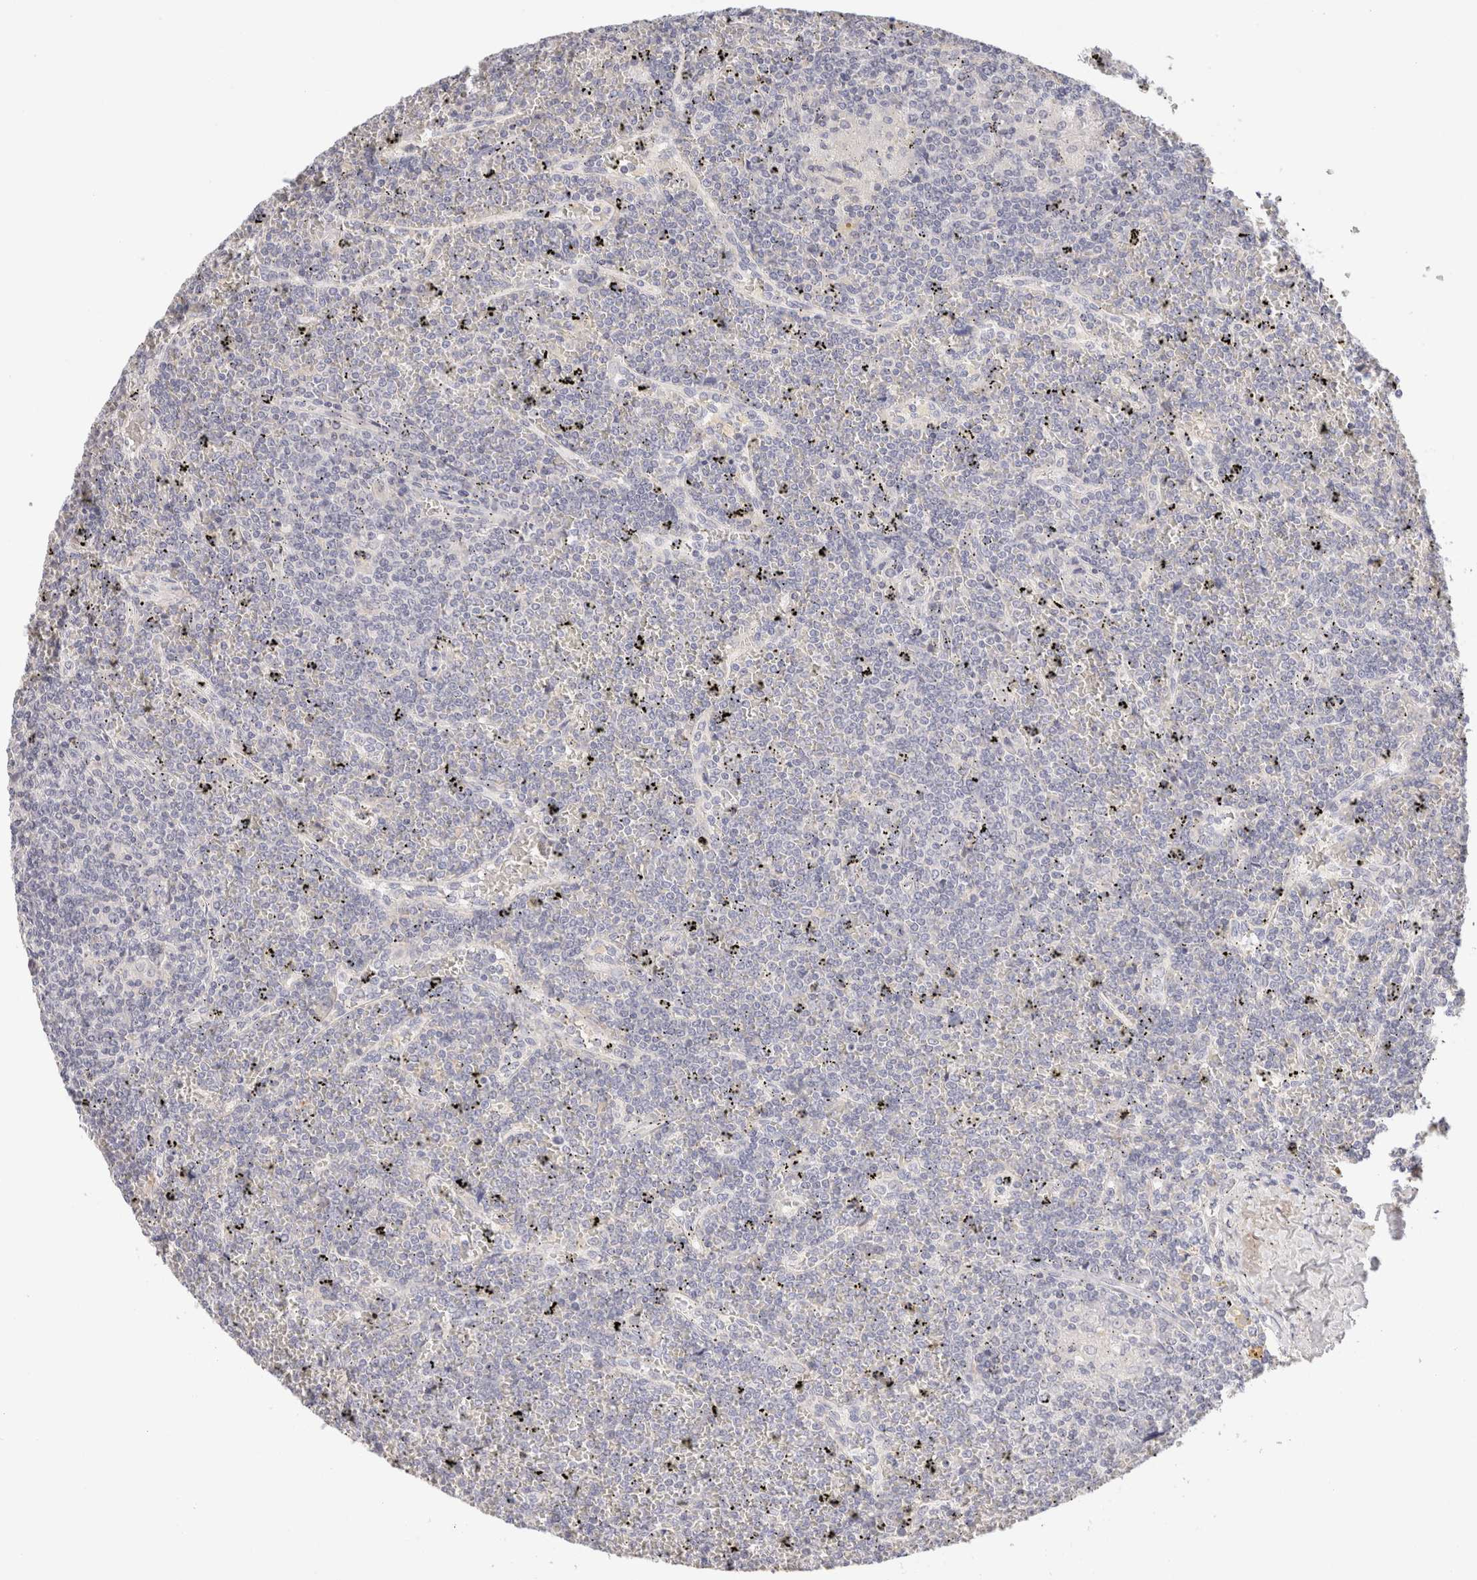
{"staining": {"intensity": "negative", "quantity": "none", "location": "none"}, "tissue": "lymphoma", "cell_type": "Tumor cells", "image_type": "cancer", "snomed": [{"axis": "morphology", "description": "Malignant lymphoma, non-Hodgkin's type, Low grade"}, {"axis": "topography", "description": "Spleen"}], "caption": "The photomicrograph displays no significant positivity in tumor cells of lymphoma. (DAB immunohistochemistry (IHC), high magnification).", "gene": "SCGB2A2", "patient": {"sex": "female", "age": 19}}